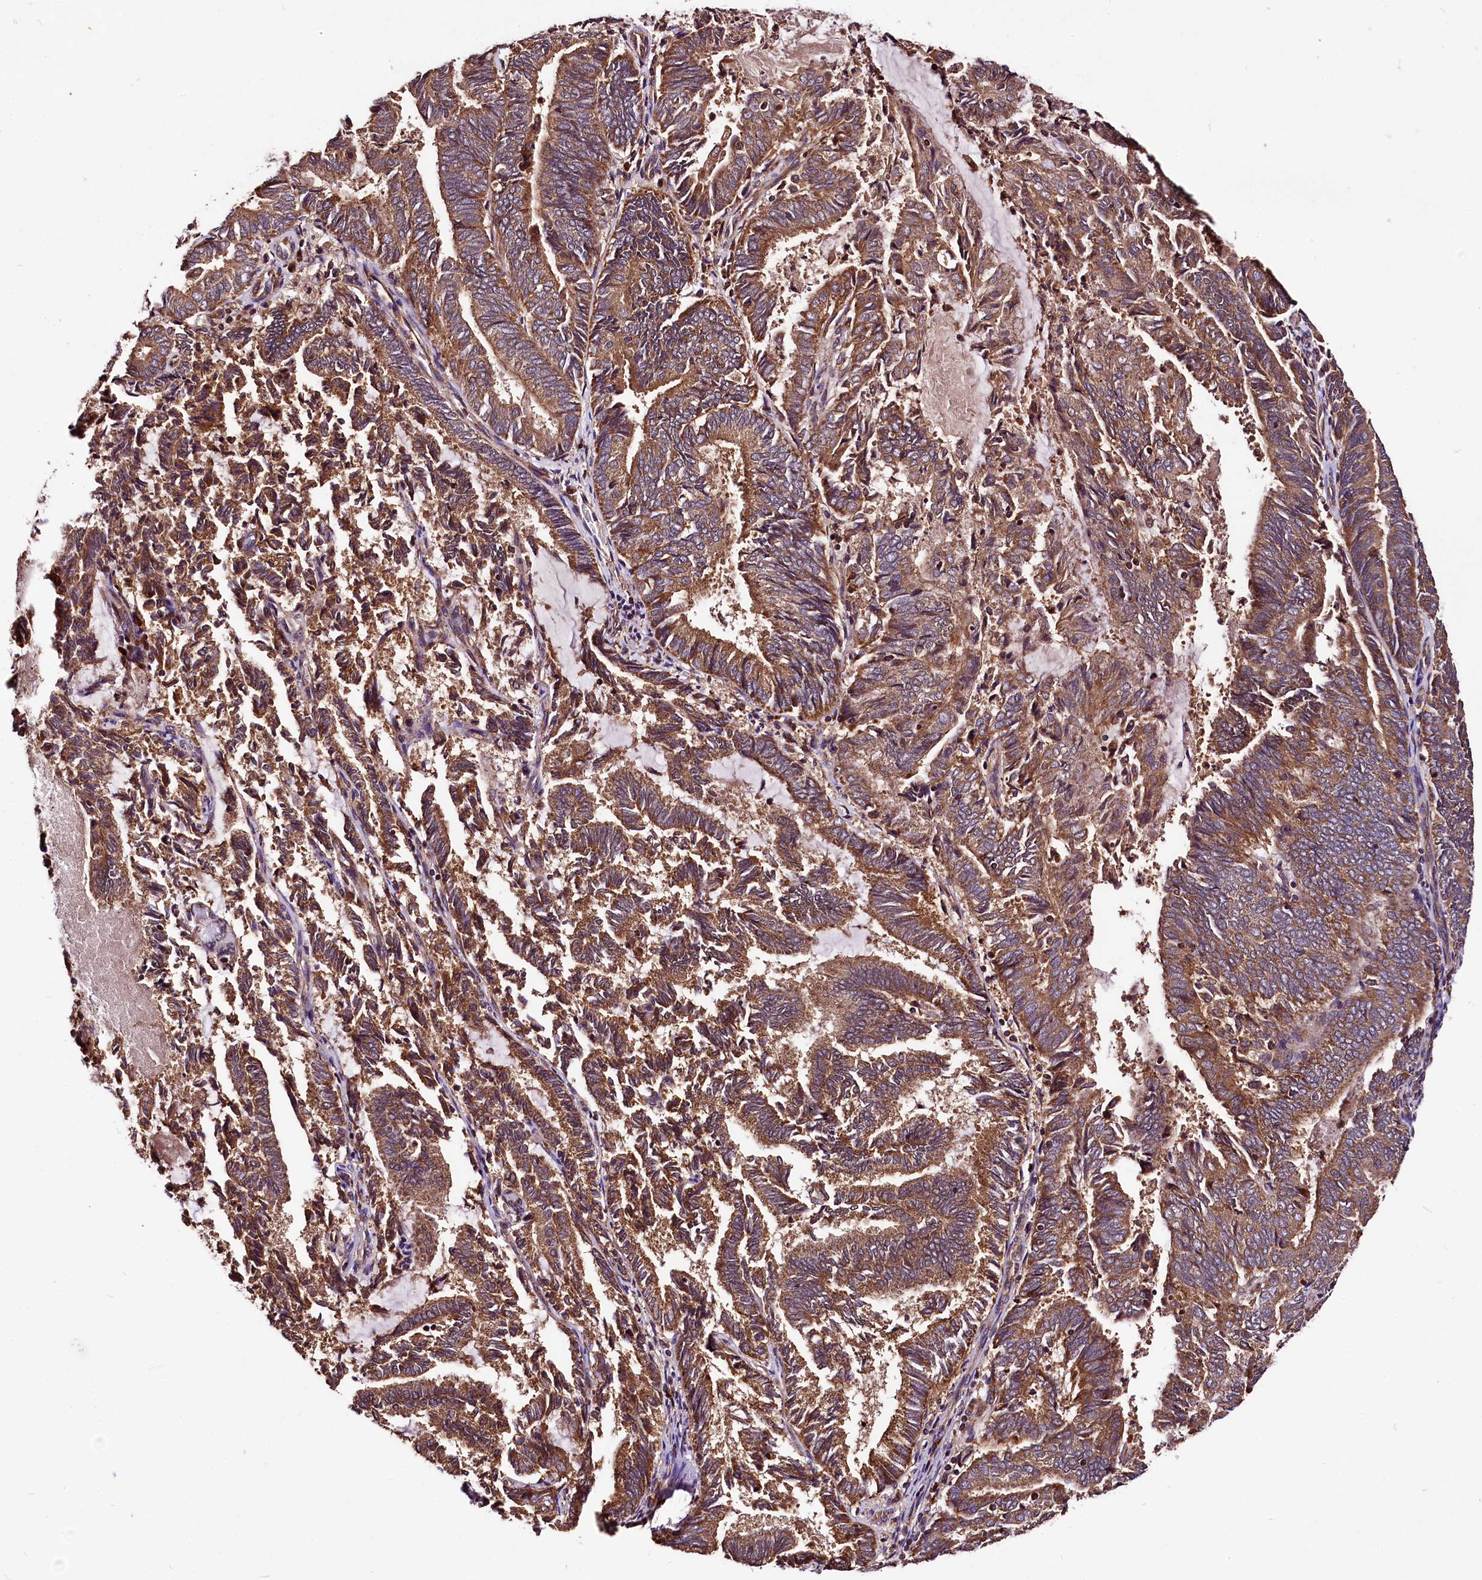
{"staining": {"intensity": "moderate", "quantity": ">75%", "location": "cytoplasmic/membranous"}, "tissue": "endometrial cancer", "cell_type": "Tumor cells", "image_type": "cancer", "snomed": [{"axis": "morphology", "description": "Adenocarcinoma, NOS"}, {"axis": "topography", "description": "Endometrium"}], "caption": "A medium amount of moderate cytoplasmic/membranous expression is present in about >75% of tumor cells in endometrial cancer (adenocarcinoma) tissue.", "gene": "LRSAM1", "patient": {"sex": "female", "age": 80}}